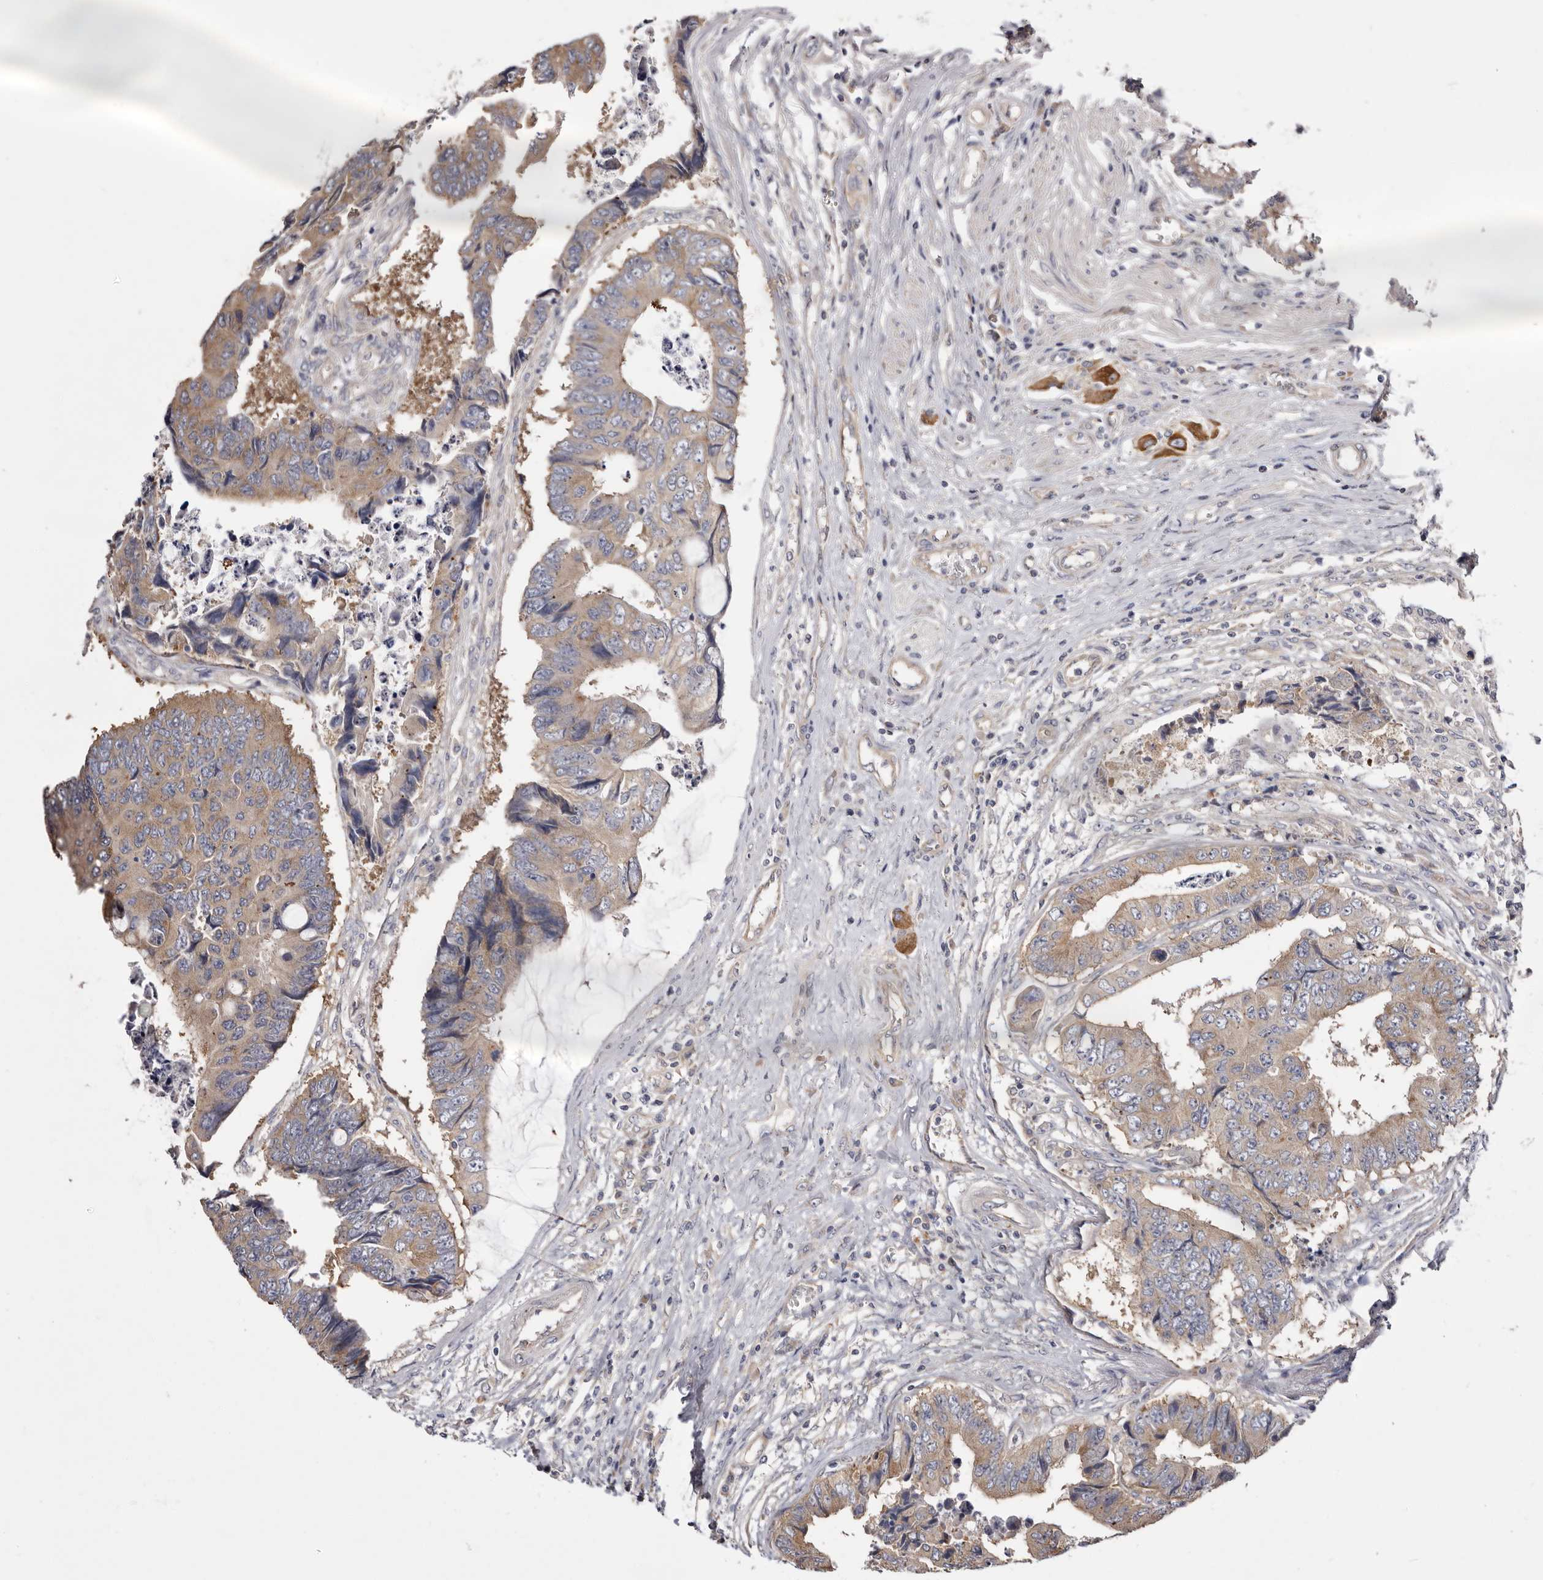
{"staining": {"intensity": "moderate", "quantity": ">75%", "location": "cytoplasmic/membranous"}, "tissue": "colorectal cancer", "cell_type": "Tumor cells", "image_type": "cancer", "snomed": [{"axis": "morphology", "description": "Adenocarcinoma, NOS"}, {"axis": "topography", "description": "Rectum"}], "caption": "A micrograph of colorectal cancer (adenocarcinoma) stained for a protein displays moderate cytoplasmic/membranous brown staining in tumor cells.", "gene": "FAM167B", "patient": {"sex": "male", "age": 84}}